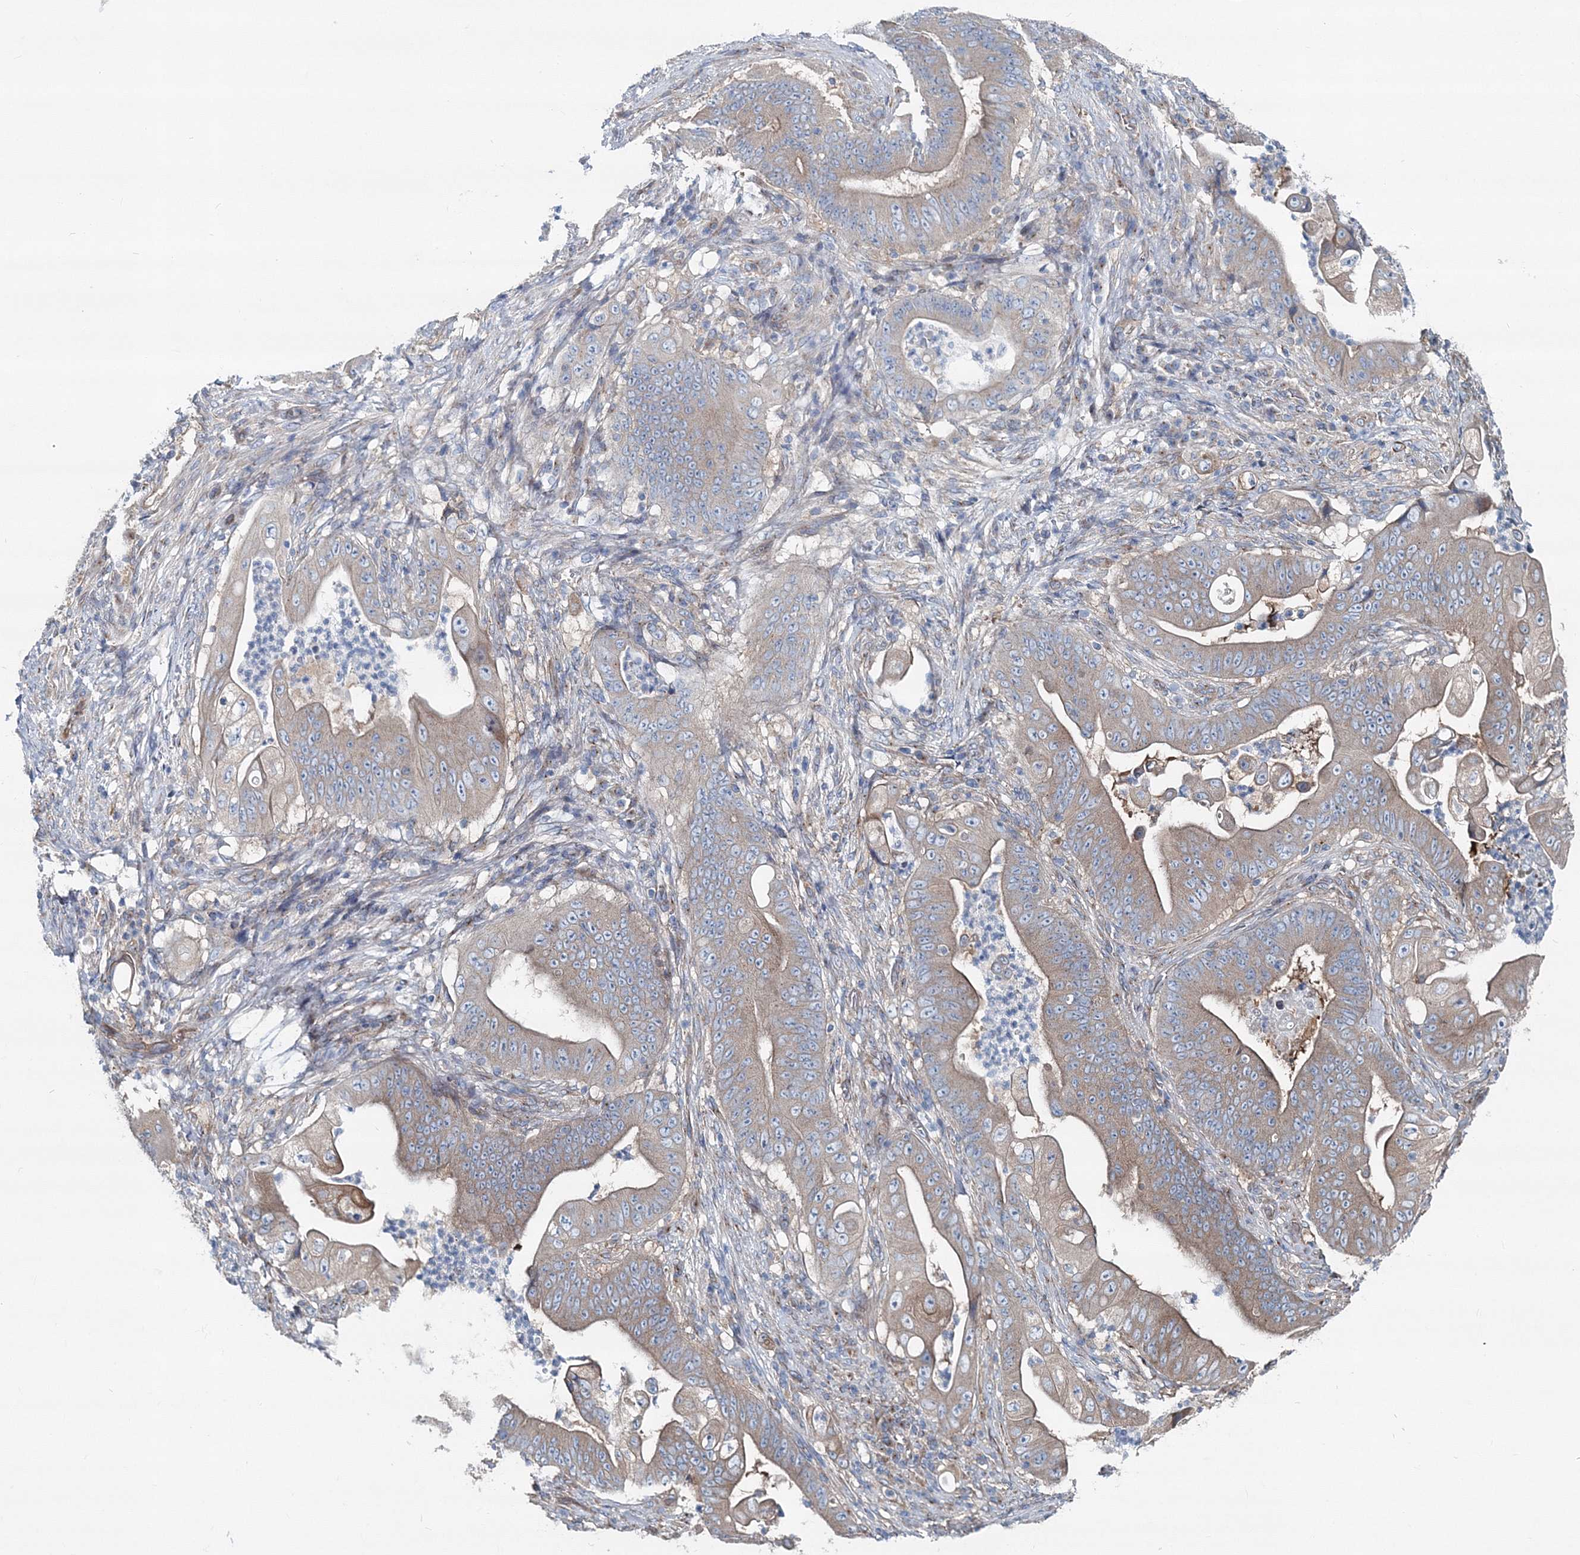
{"staining": {"intensity": "weak", "quantity": ">75%", "location": "cytoplasmic/membranous"}, "tissue": "stomach cancer", "cell_type": "Tumor cells", "image_type": "cancer", "snomed": [{"axis": "morphology", "description": "Adenocarcinoma, NOS"}, {"axis": "topography", "description": "Stomach"}], "caption": "An immunohistochemistry (IHC) micrograph of neoplastic tissue is shown. Protein staining in brown shows weak cytoplasmic/membranous positivity in adenocarcinoma (stomach) within tumor cells.", "gene": "MPHOSPH9", "patient": {"sex": "female", "age": 73}}